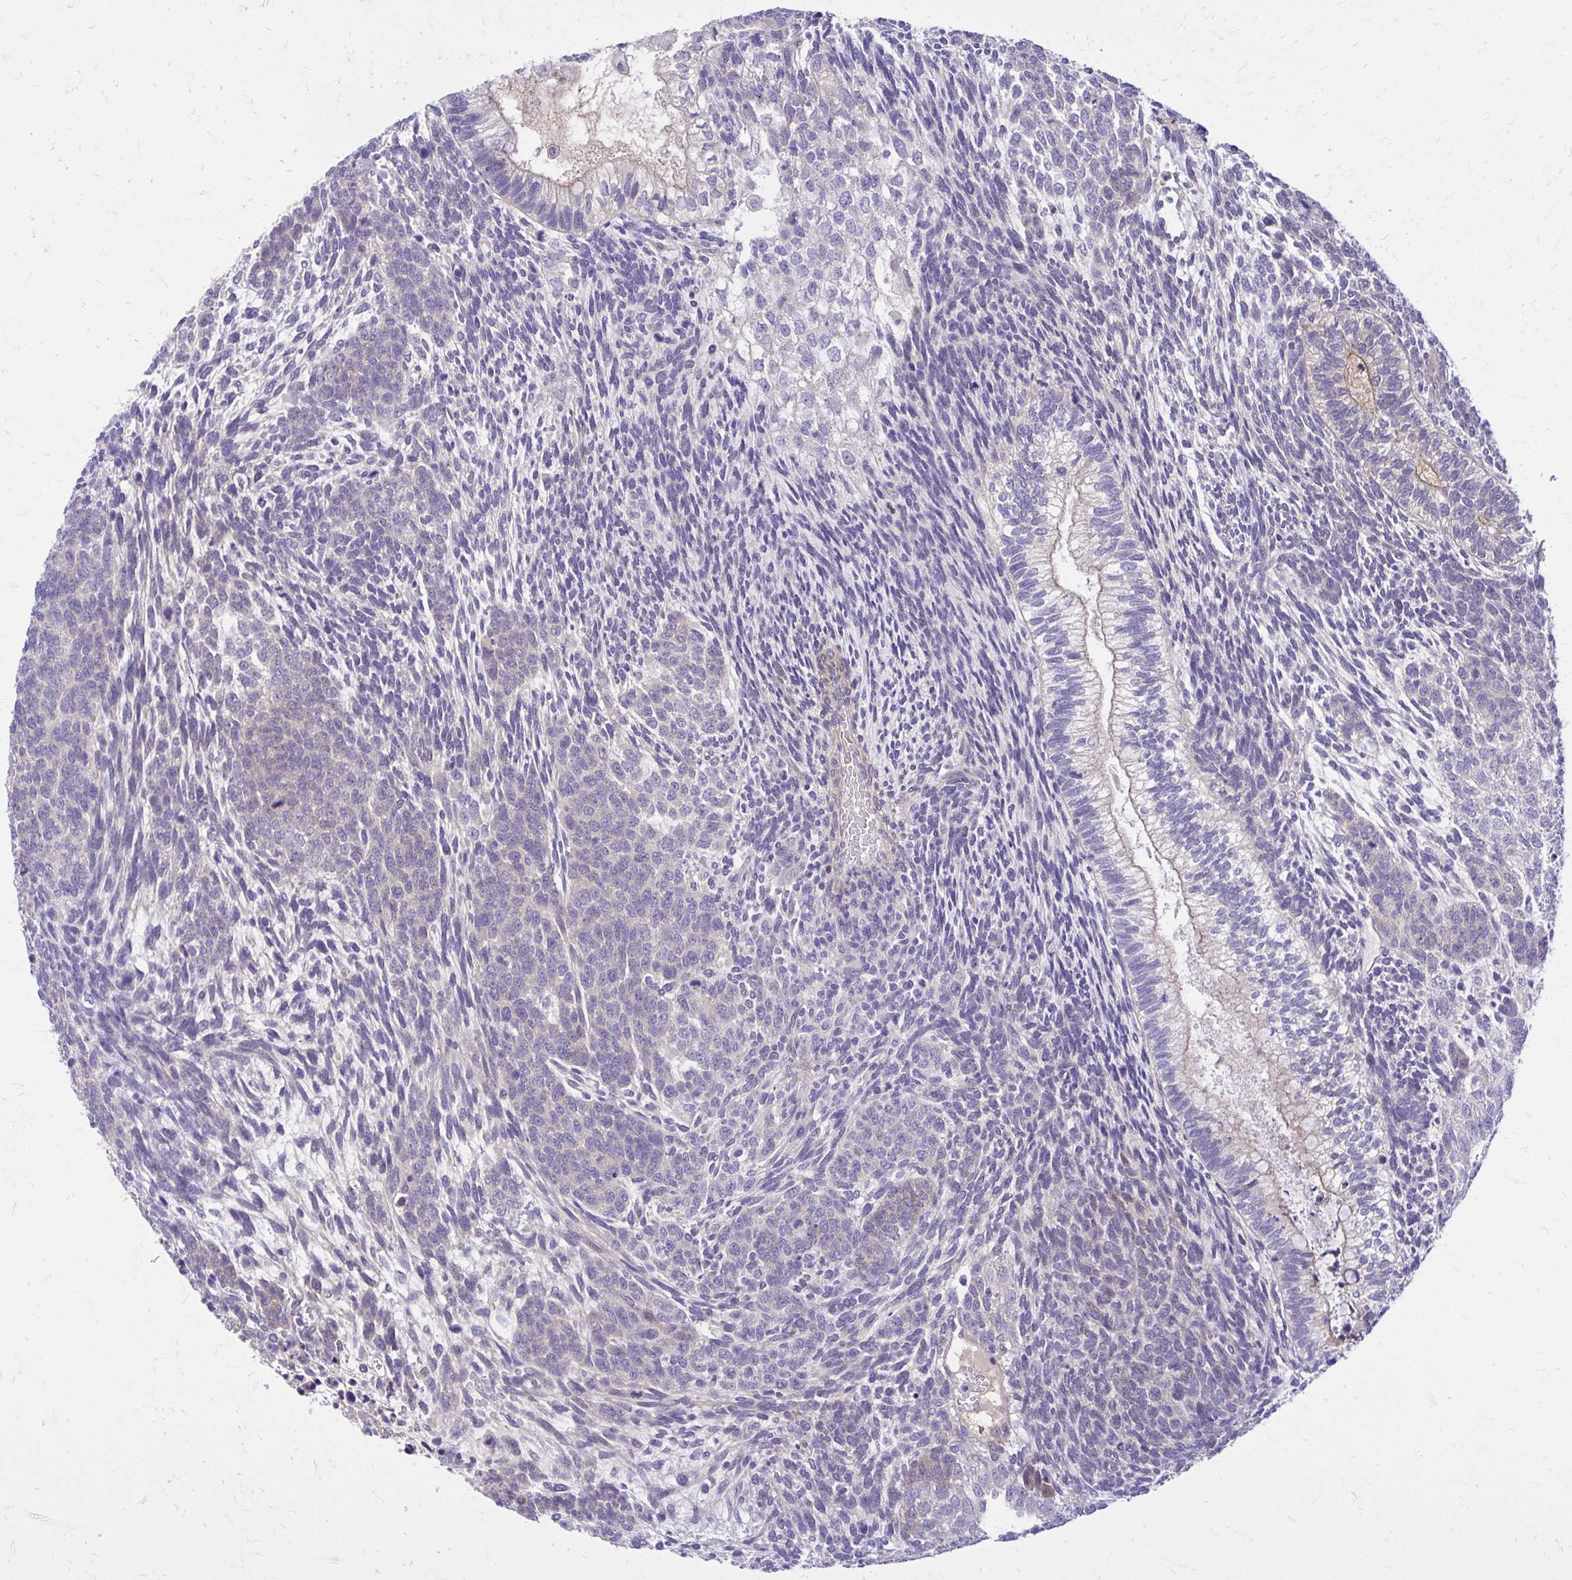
{"staining": {"intensity": "weak", "quantity": "<25%", "location": "cytoplasmic/membranous"}, "tissue": "testis cancer", "cell_type": "Tumor cells", "image_type": "cancer", "snomed": [{"axis": "morphology", "description": "Carcinoma, Embryonal, NOS"}, {"axis": "topography", "description": "Testis"}], "caption": "There is no significant positivity in tumor cells of embryonal carcinoma (testis).", "gene": "ADAMTSL1", "patient": {"sex": "male", "age": 23}}